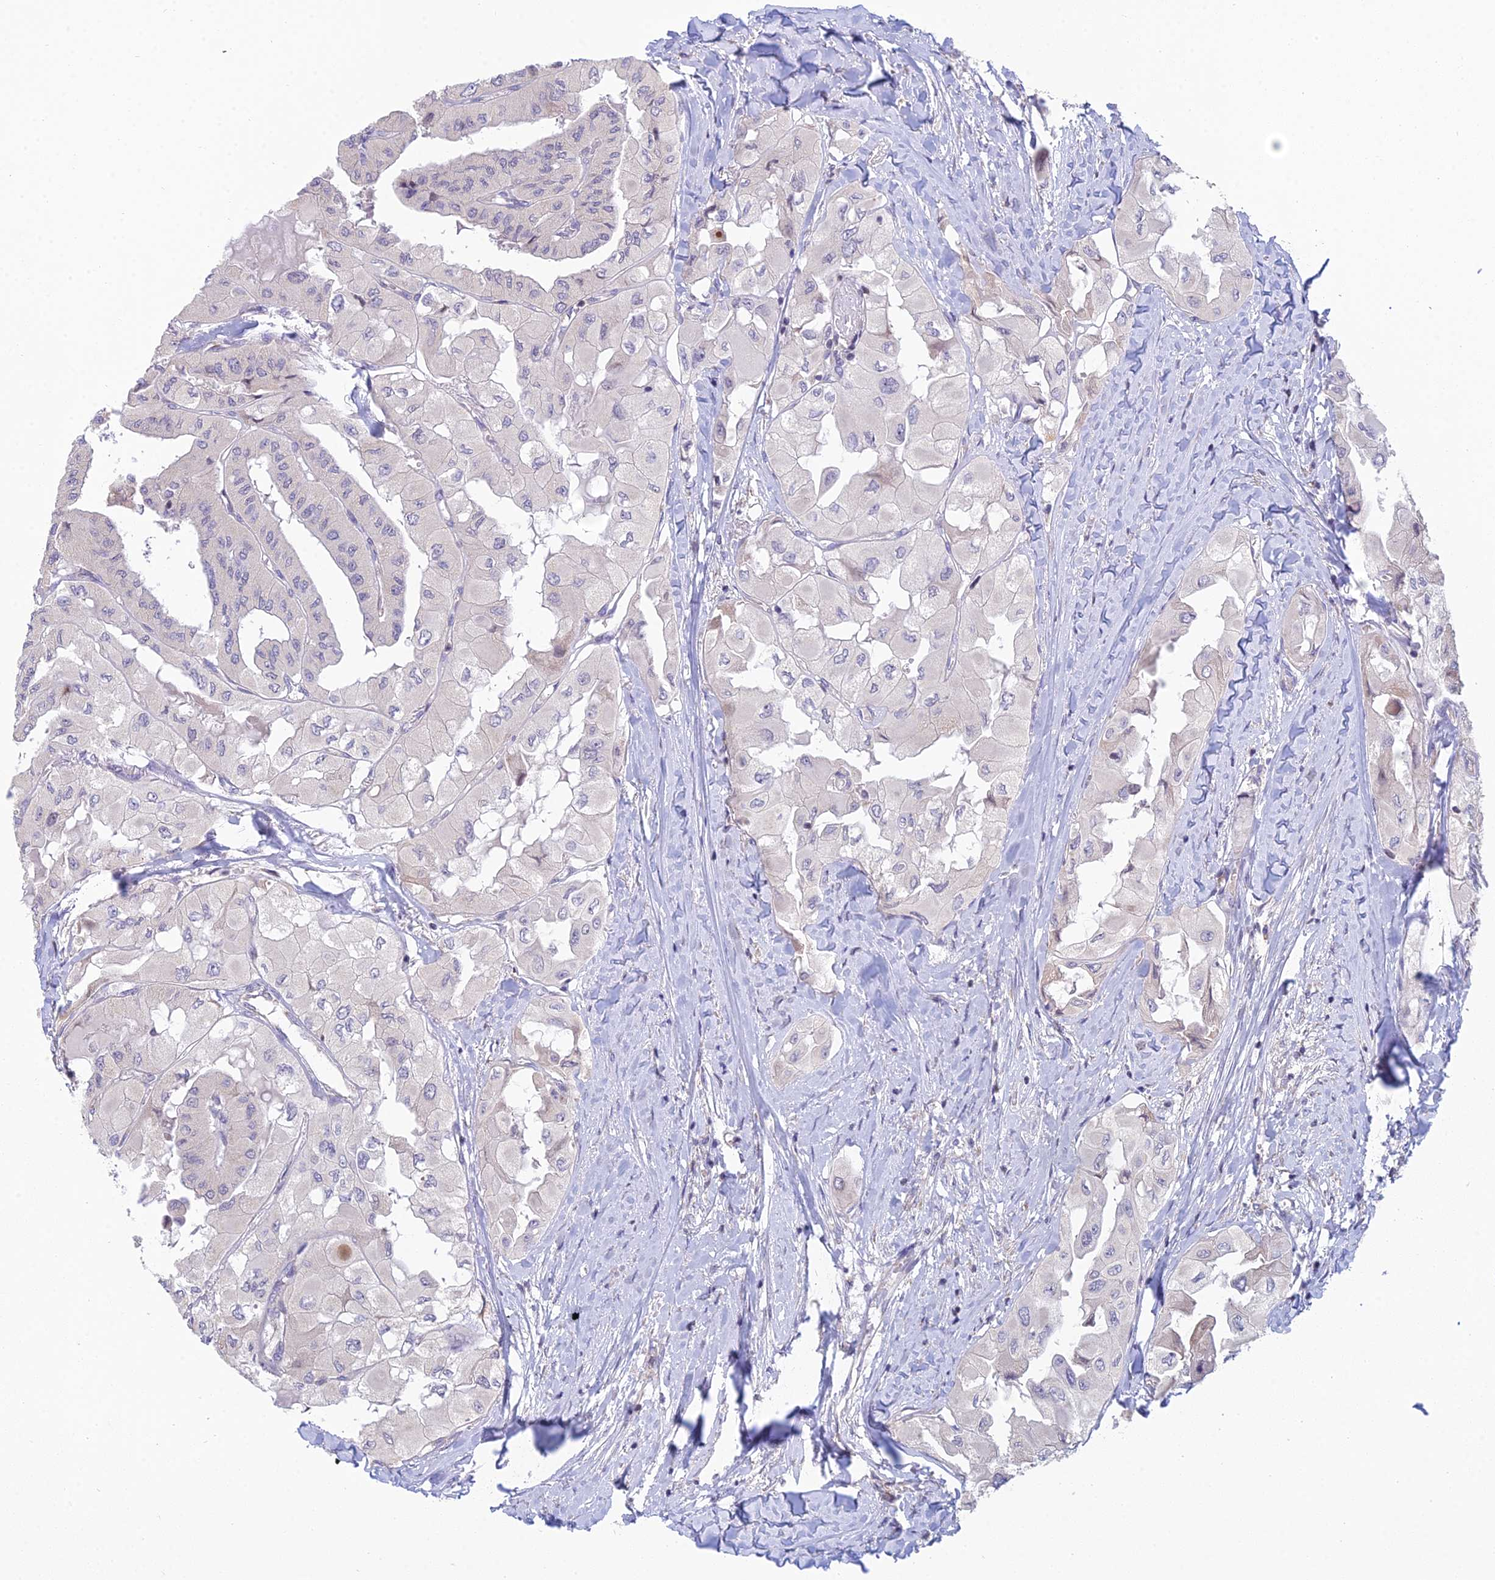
{"staining": {"intensity": "negative", "quantity": "none", "location": "none"}, "tissue": "thyroid cancer", "cell_type": "Tumor cells", "image_type": "cancer", "snomed": [{"axis": "morphology", "description": "Normal tissue, NOS"}, {"axis": "morphology", "description": "Papillary adenocarcinoma, NOS"}, {"axis": "topography", "description": "Thyroid gland"}], "caption": "IHC image of neoplastic tissue: human thyroid papillary adenocarcinoma stained with DAB (3,3'-diaminobenzidine) exhibits no significant protein staining in tumor cells.", "gene": "CFAP206", "patient": {"sex": "female", "age": 59}}